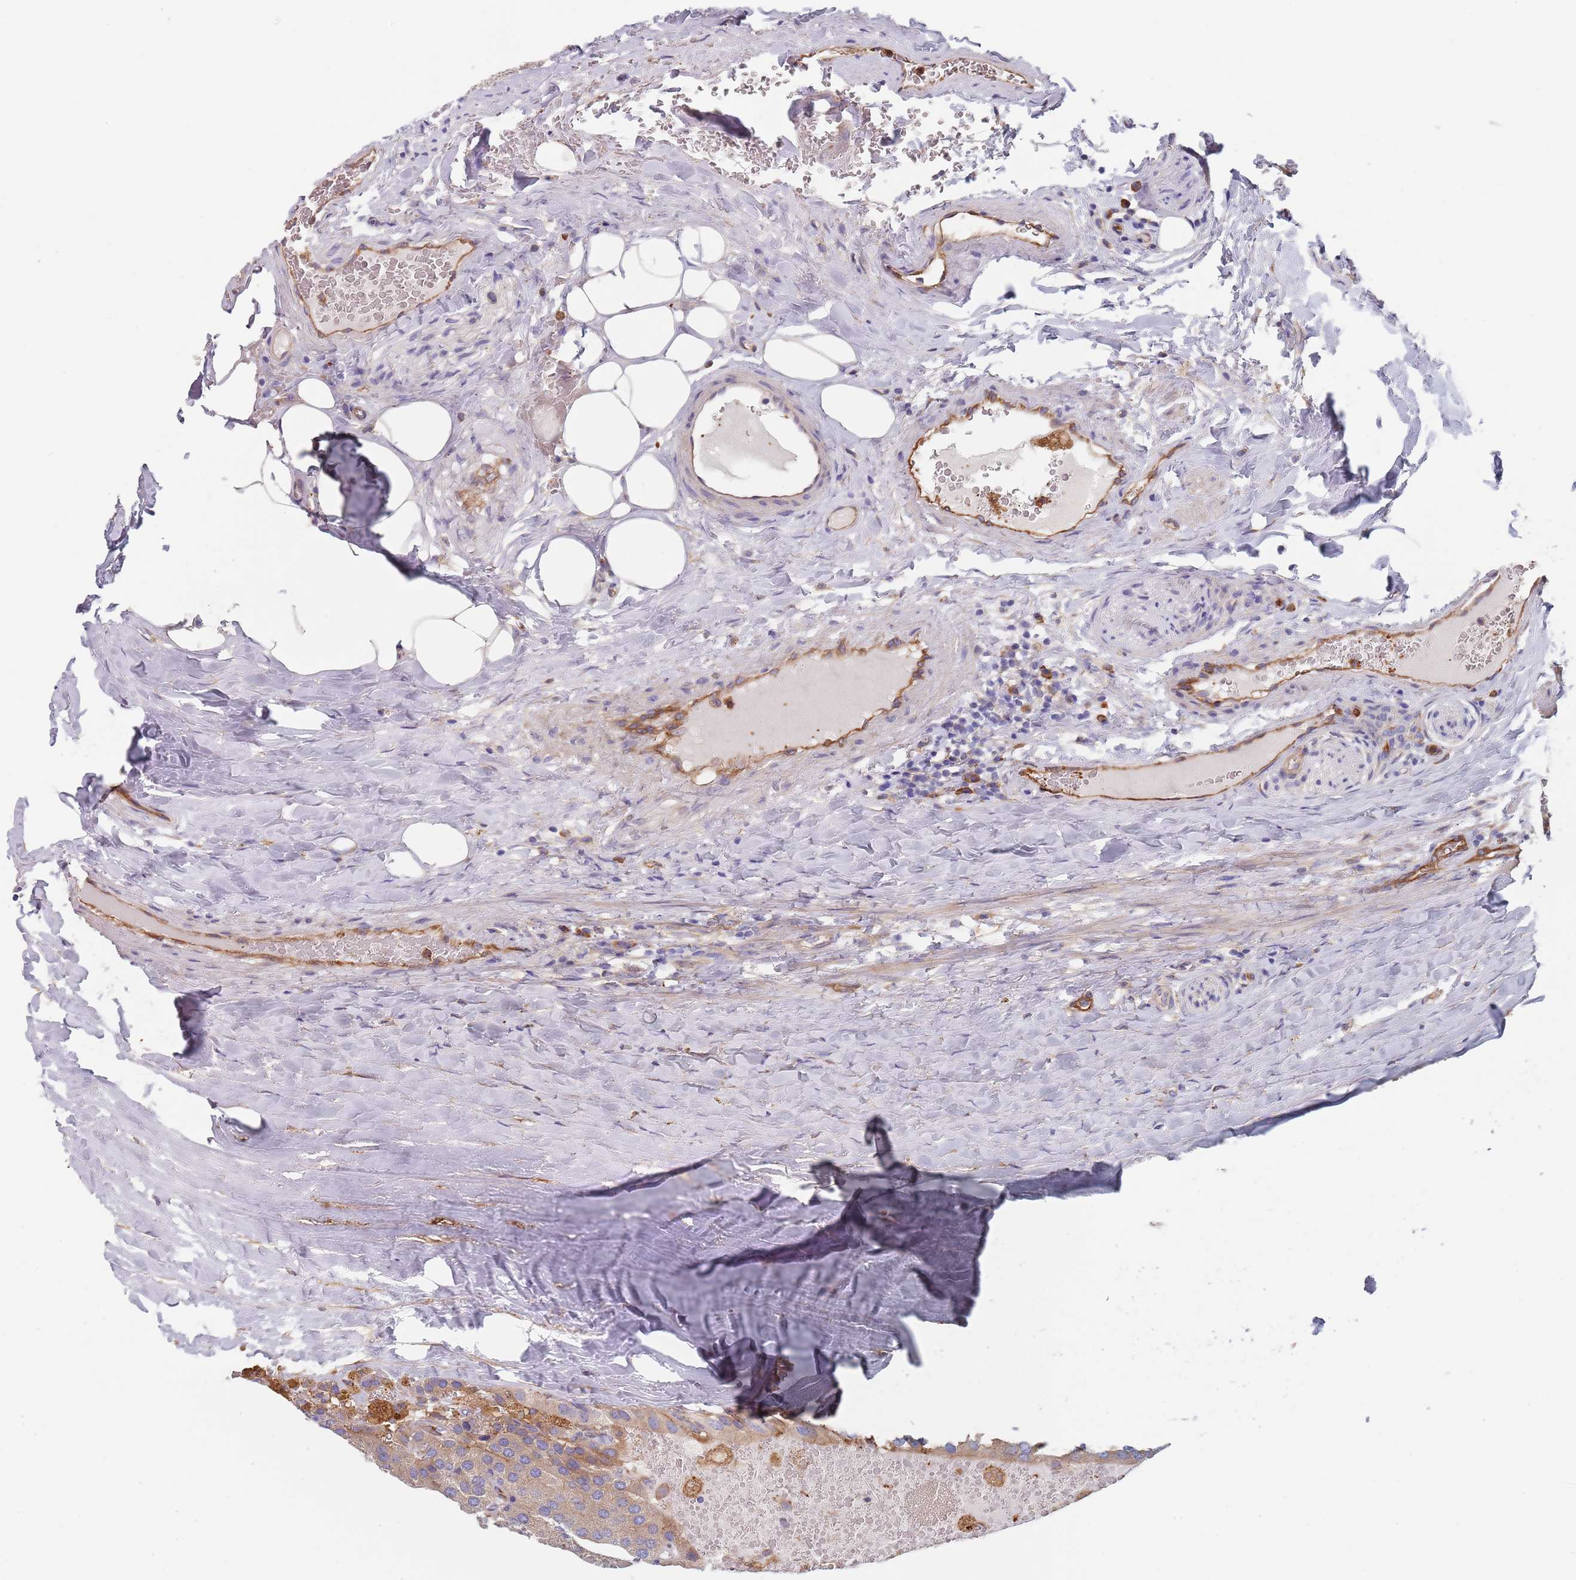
{"staining": {"intensity": "moderate", "quantity": "25%-75%", "location": "cytoplasmic/membranous"}, "tissue": "parathyroid gland", "cell_type": "Glandular cells", "image_type": "normal", "snomed": [{"axis": "morphology", "description": "Normal tissue, NOS"}, {"axis": "morphology", "description": "Adenoma, NOS"}, {"axis": "topography", "description": "Parathyroid gland"}], "caption": "This is a micrograph of IHC staining of normal parathyroid gland, which shows moderate staining in the cytoplasmic/membranous of glandular cells.", "gene": "DCUN1D3", "patient": {"sex": "female", "age": 86}}